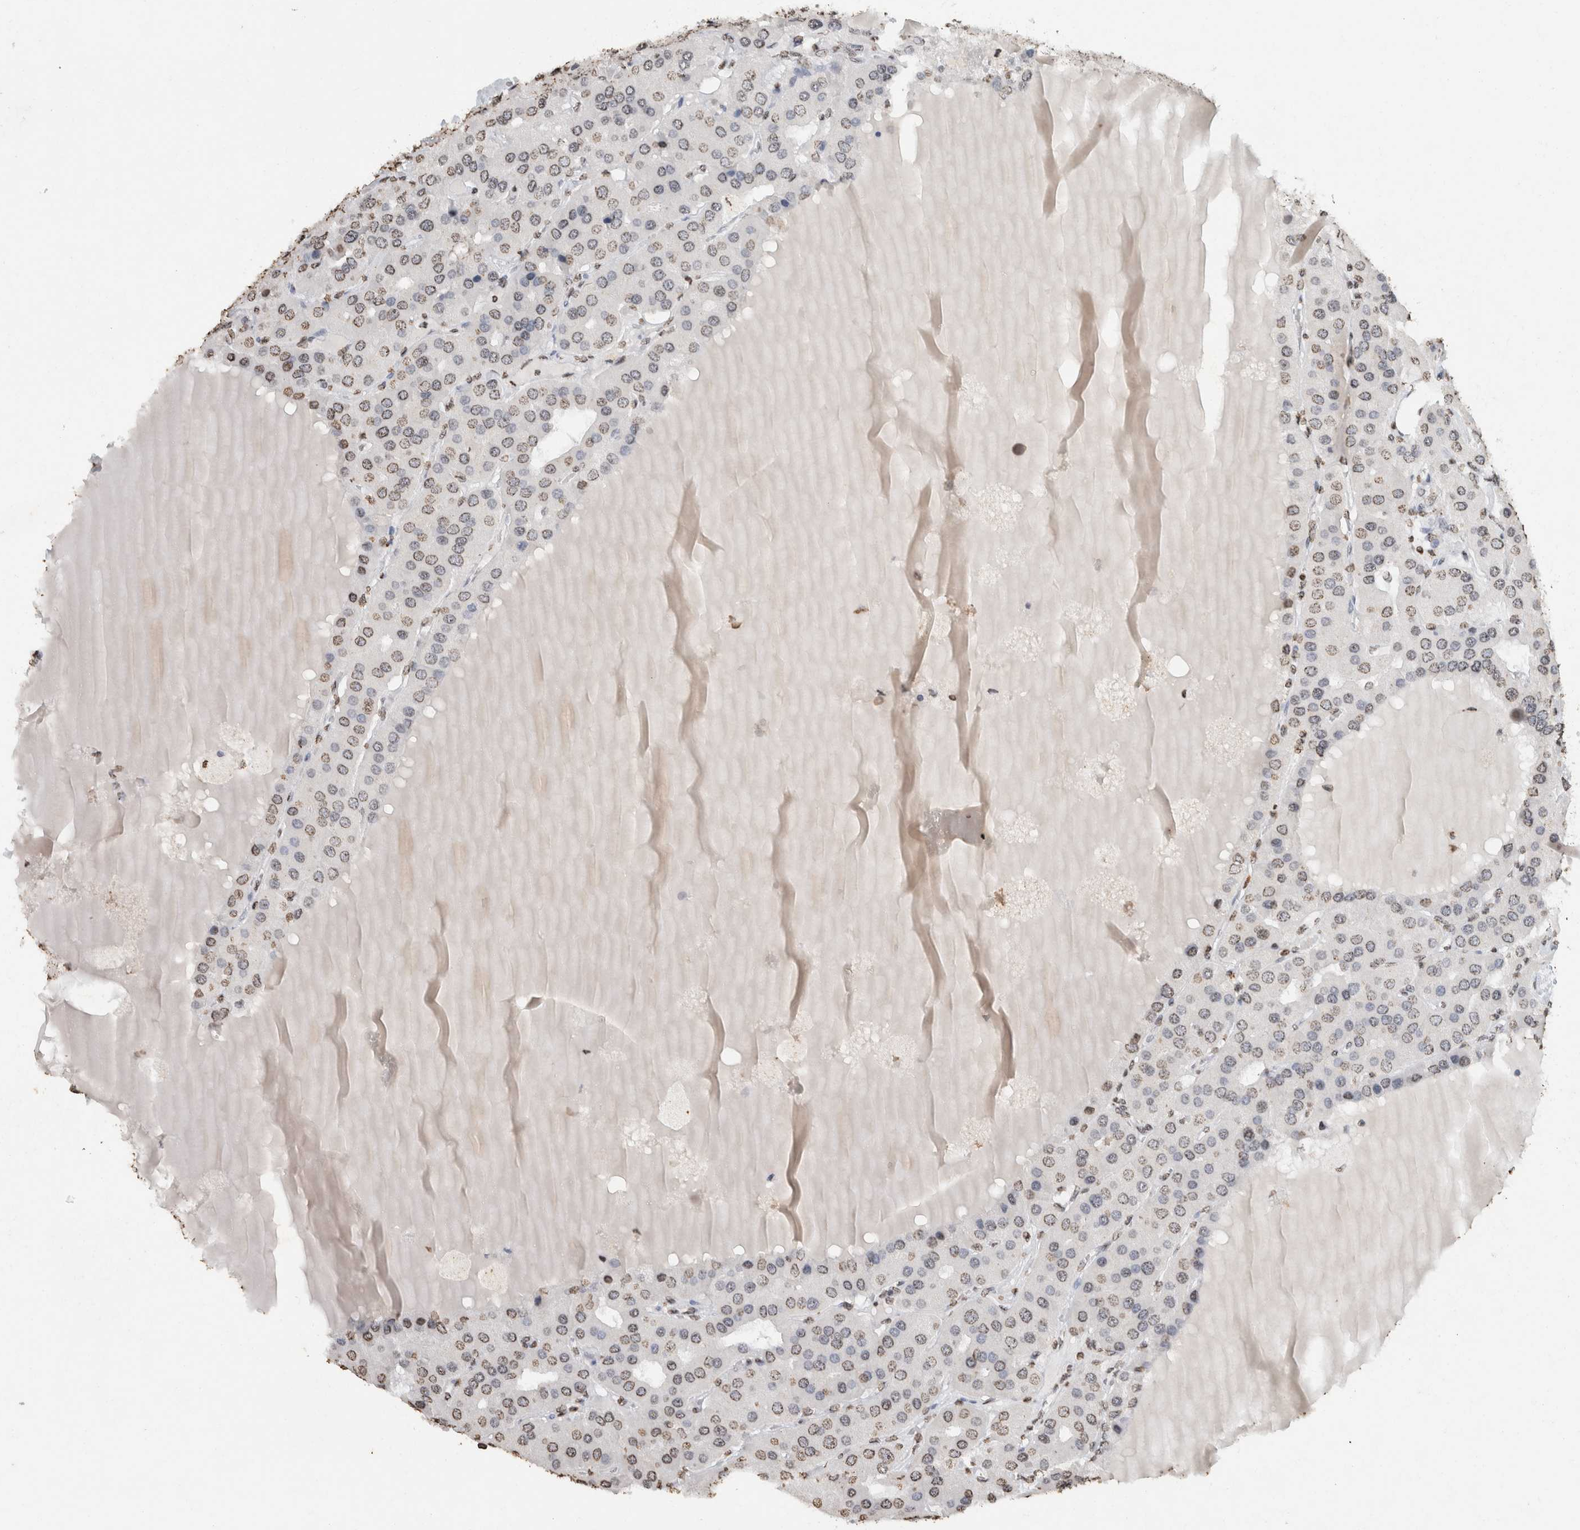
{"staining": {"intensity": "weak", "quantity": "25%-75%", "location": "nuclear"}, "tissue": "parathyroid gland", "cell_type": "Glandular cells", "image_type": "normal", "snomed": [{"axis": "morphology", "description": "Normal tissue, NOS"}, {"axis": "morphology", "description": "Adenoma, NOS"}, {"axis": "topography", "description": "Parathyroid gland"}], "caption": "Protein positivity by immunohistochemistry displays weak nuclear expression in about 25%-75% of glandular cells in benign parathyroid gland.", "gene": "CNTN1", "patient": {"sex": "female", "age": 86}}